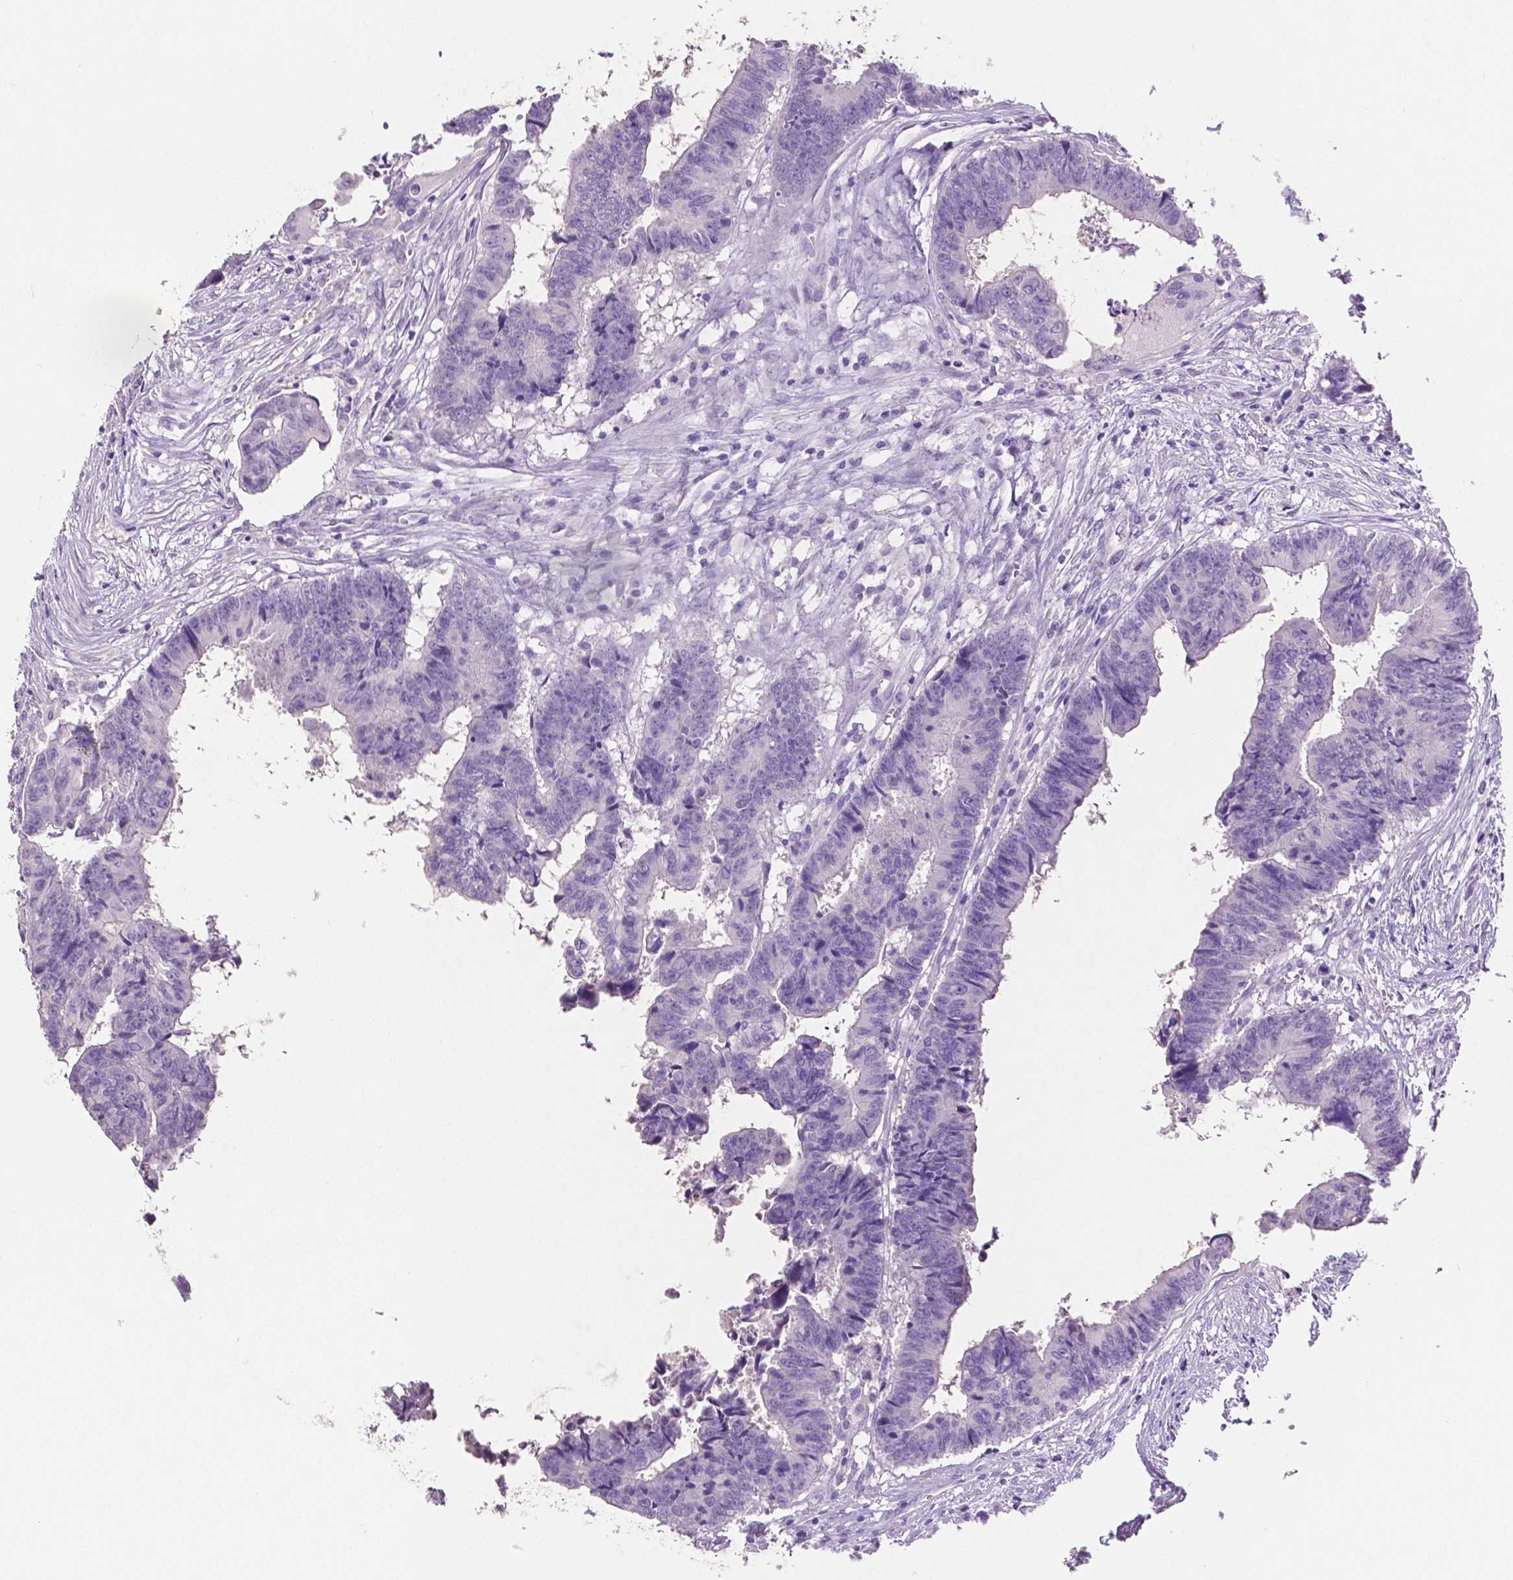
{"staining": {"intensity": "negative", "quantity": "none", "location": "none"}, "tissue": "colorectal cancer", "cell_type": "Tumor cells", "image_type": "cancer", "snomed": [{"axis": "morphology", "description": "Adenocarcinoma, NOS"}, {"axis": "topography", "description": "Colon"}], "caption": "Human colorectal cancer (adenocarcinoma) stained for a protein using immunohistochemistry (IHC) displays no positivity in tumor cells.", "gene": "SLC22A2", "patient": {"sex": "female", "age": 82}}